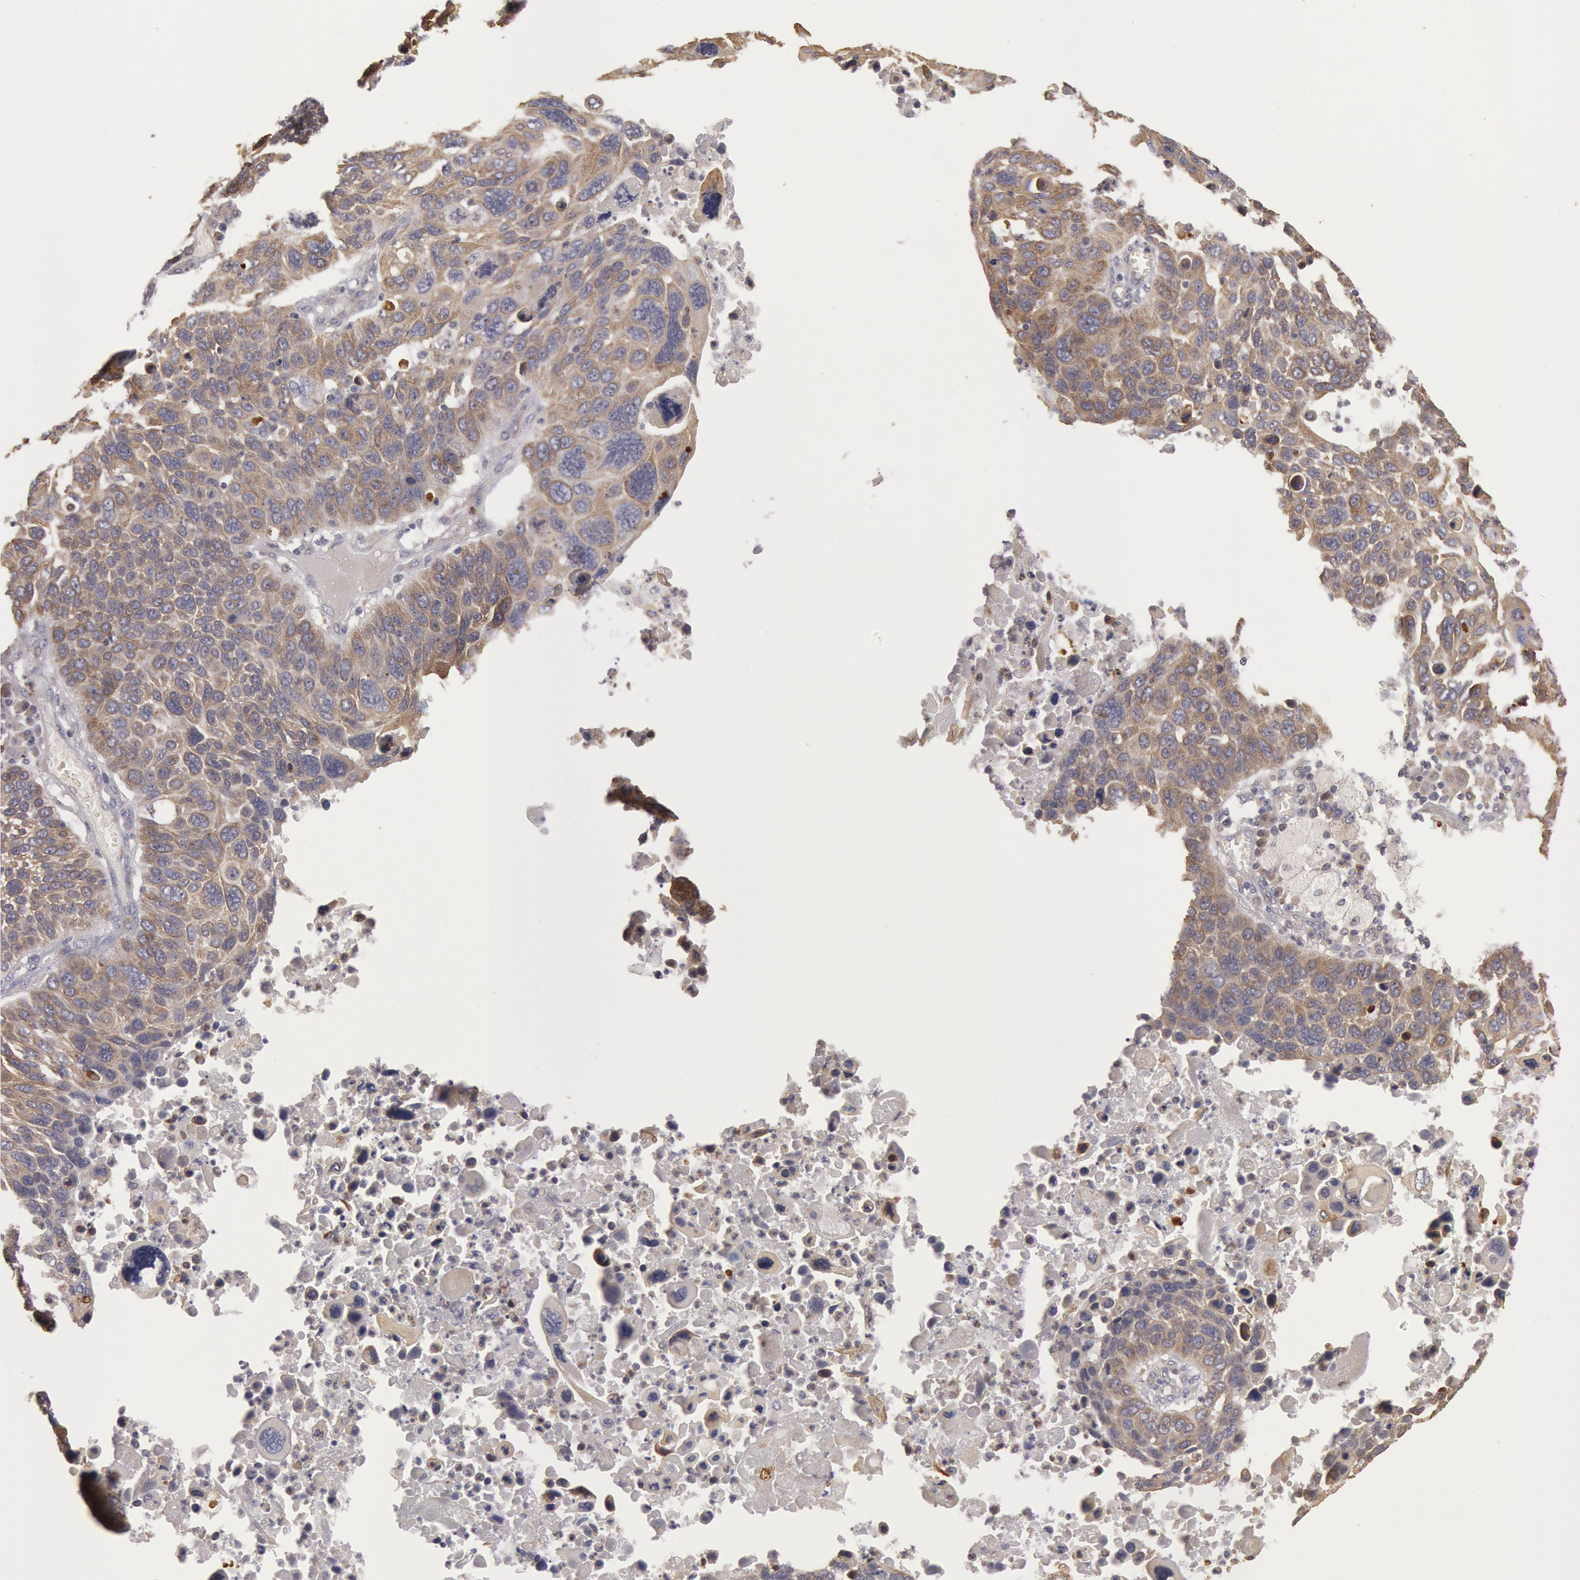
{"staining": {"intensity": "moderate", "quantity": ">75%", "location": "cytoplasmic/membranous"}, "tissue": "lung cancer", "cell_type": "Tumor cells", "image_type": "cancer", "snomed": [{"axis": "morphology", "description": "Squamous cell carcinoma, NOS"}, {"axis": "topography", "description": "Lung"}], "caption": "Immunohistochemical staining of lung squamous cell carcinoma displays medium levels of moderate cytoplasmic/membranous protein expression in approximately >75% of tumor cells. (DAB = brown stain, brightfield microscopy at high magnification).", "gene": "PLA2G6", "patient": {"sex": "male", "age": 68}}